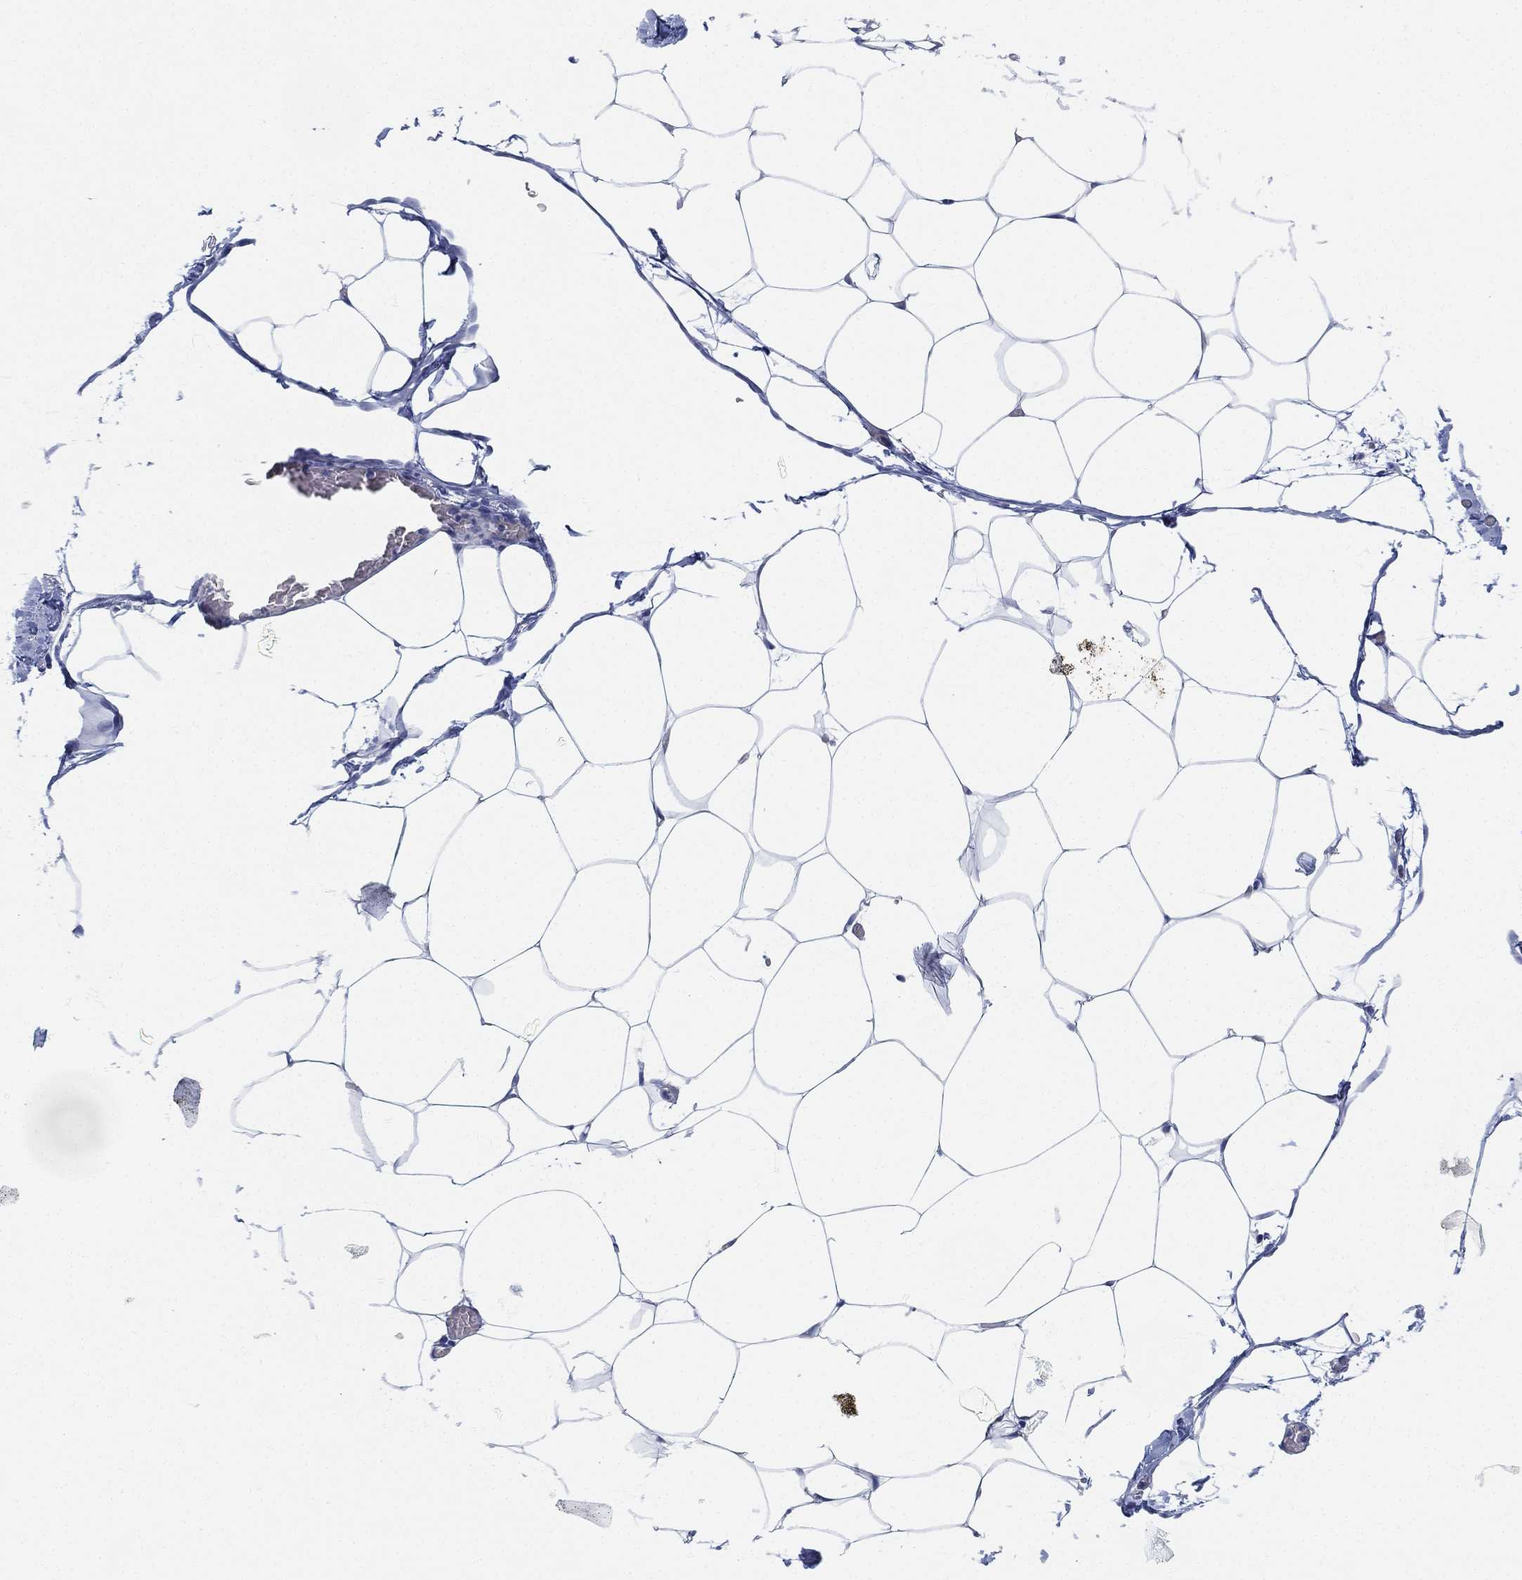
{"staining": {"intensity": "negative", "quantity": "none", "location": "none"}, "tissue": "adipose tissue", "cell_type": "Adipocytes", "image_type": "normal", "snomed": [{"axis": "morphology", "description": "Normal tissue, NOS"}, {"axis": "topography", "description": "Adipose tissue"}], "caption": "Benign adipose tissue was stained to show a protein in brown. There is no significant positivity in adipocytes. (Stains: DAB IHC with hematoxylin counter stain, Microscopy: brightfield microscopy at high magnification).", "gene": "PSKH2", "patient": {"sex": "male", "age": 57}}